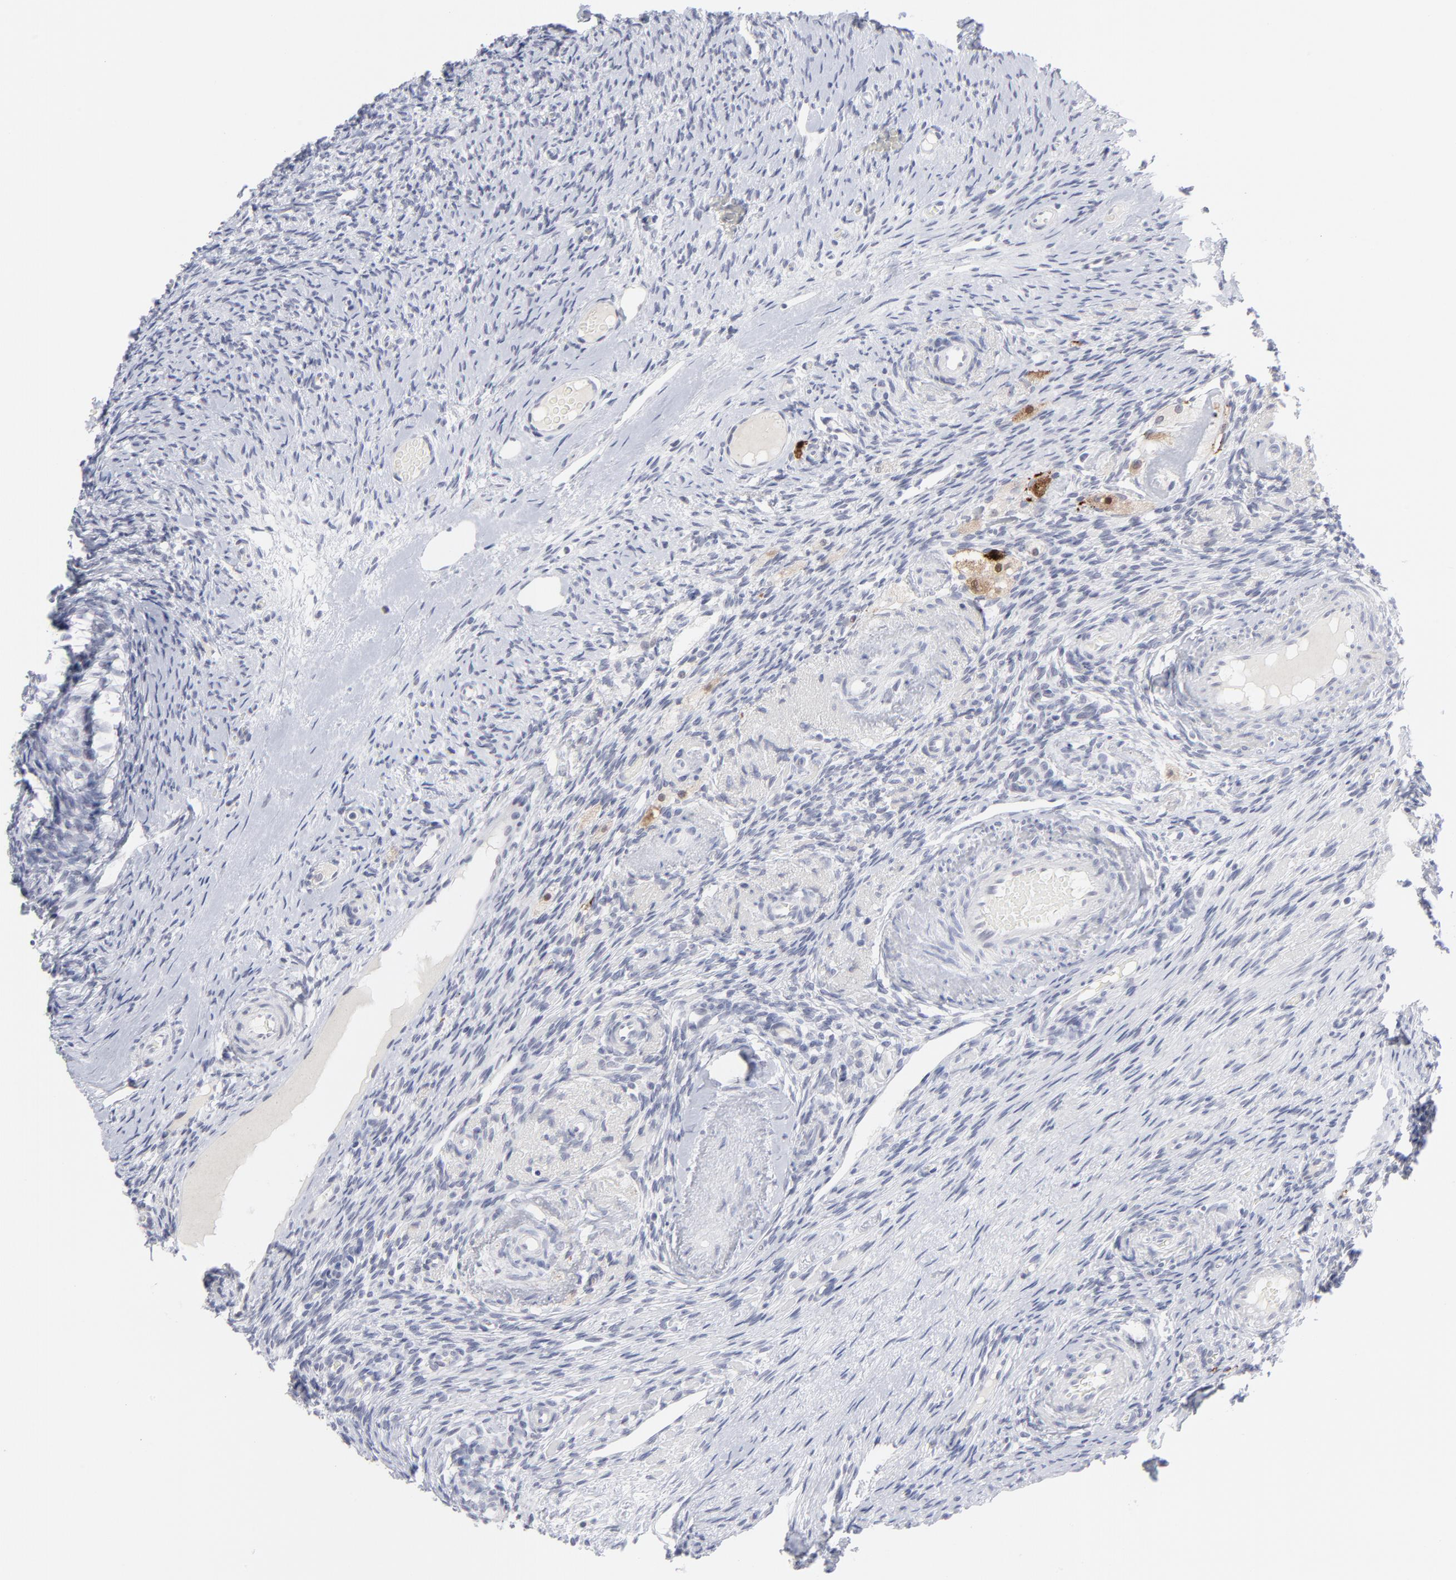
{"staining": {"intensity": "negative", "quantity": "none", "location": "none"}, "tissue": "ovary", "cell_type": "Ovarian stroma cells", "image_type": "normal", "snomed": [{"axis": "morphology", "description": "Normal tissue, NOS"}, {"axis": "topography", "description": "Ovary"}], "caption": "IHC of normal ovary shows no positivity in ovarian stroma cells. (DAB (3,3'-diaminobenzidine) IHC with hematoxylin counter stain).", "gene": "CCR2", "patient": {"sex": "female", "age": 60}}